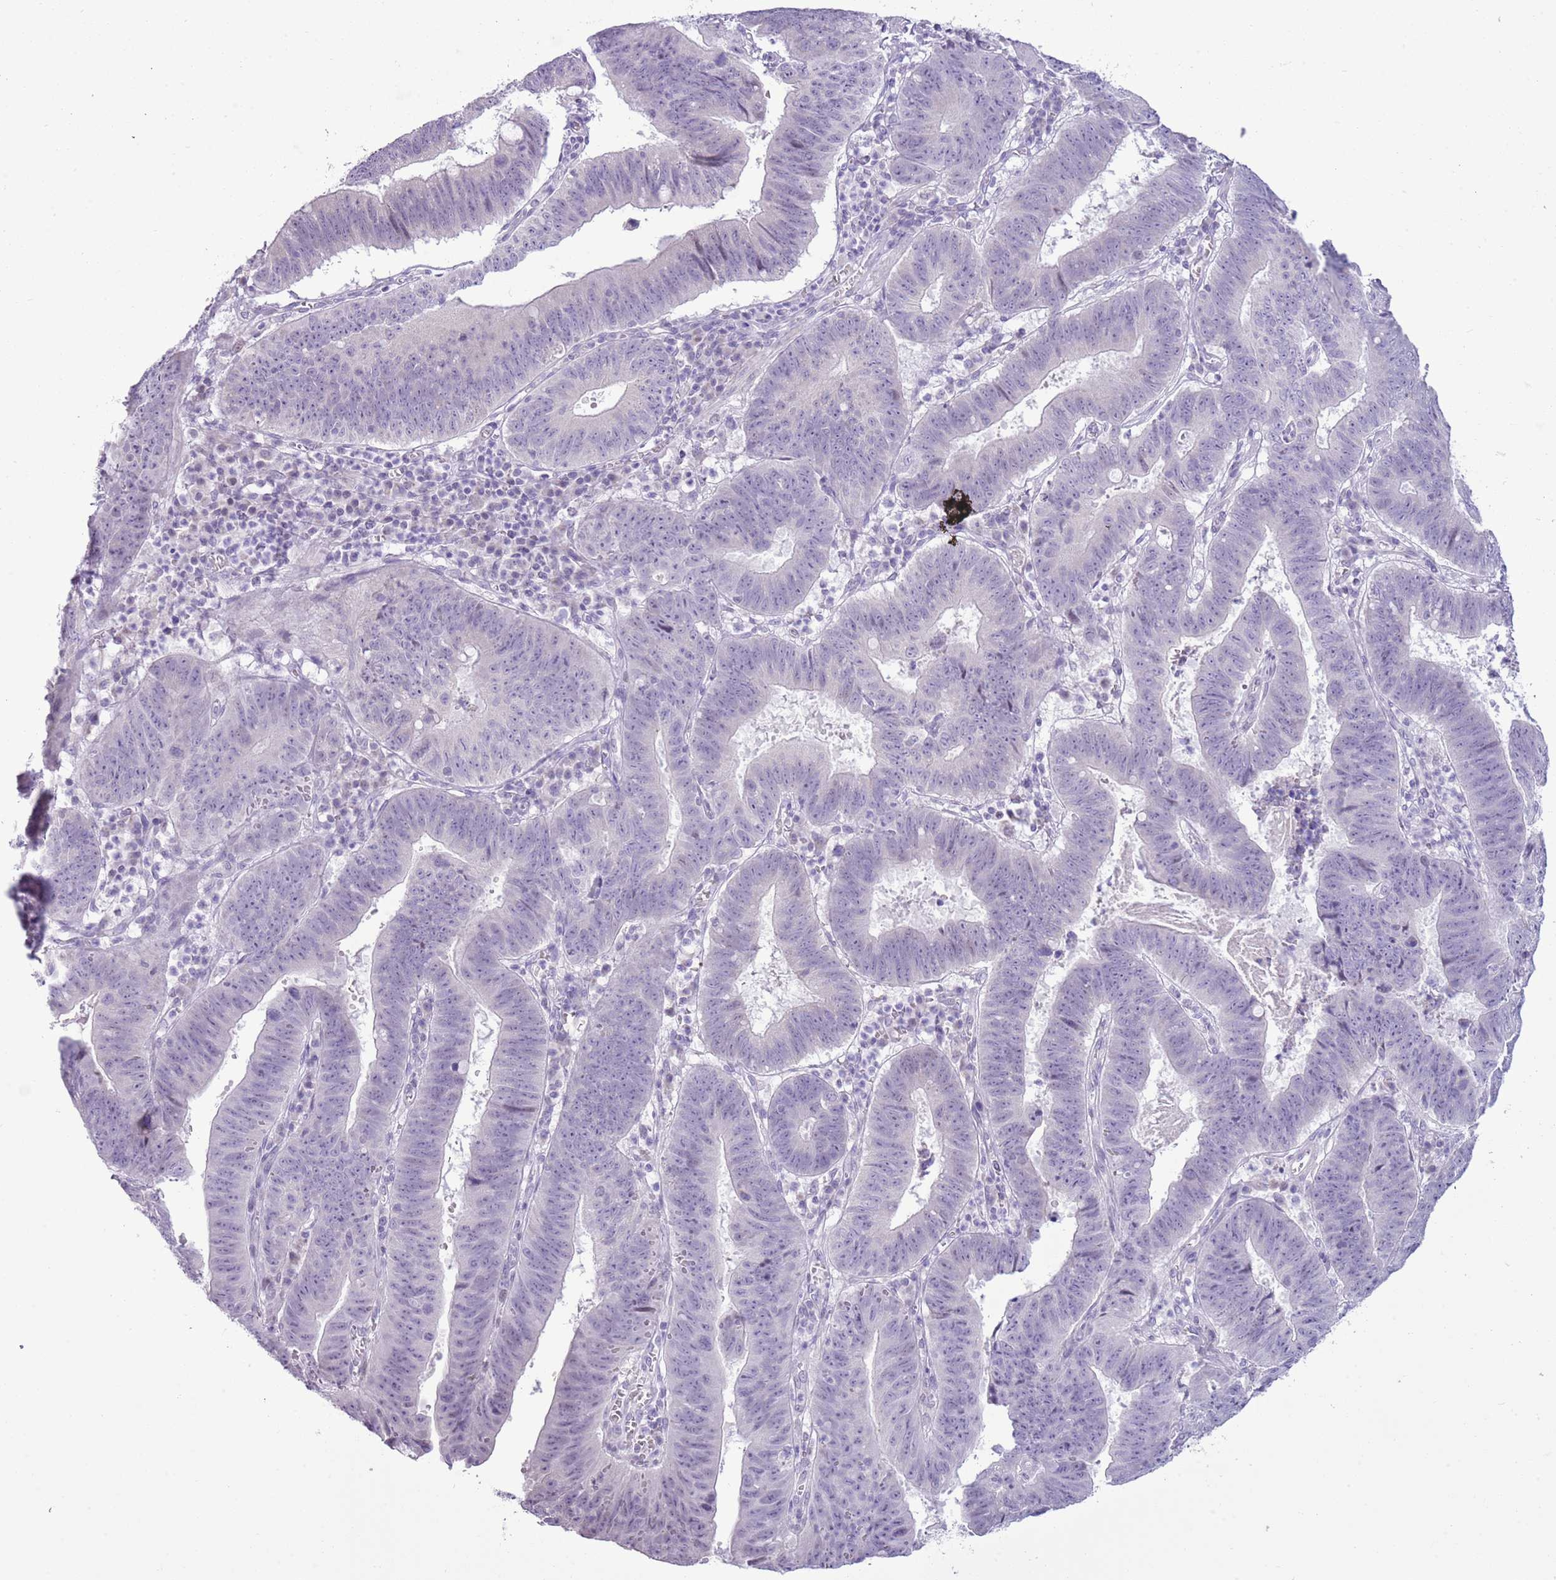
{"staining": {"intensity": "negative", "quantity": "none", "location": "none"}, "tissue": "stomach cancer", "cell_type": "Tumor cells", "image_type": "cancer", "snomed": [{"axis": "morphology", "description": "Adenocarcinoma, NOS"}, {"axis": "topography", "description": "Stomach"}], "caption": "DAB (3,3'-diaminobenzidine) immunohistochemical staining of stomach cancer (adenocarcinoma) displays no significant expression in tumor cells.", "gene": "RPL3L", "patient": {"sex": "male", "age": 59}}